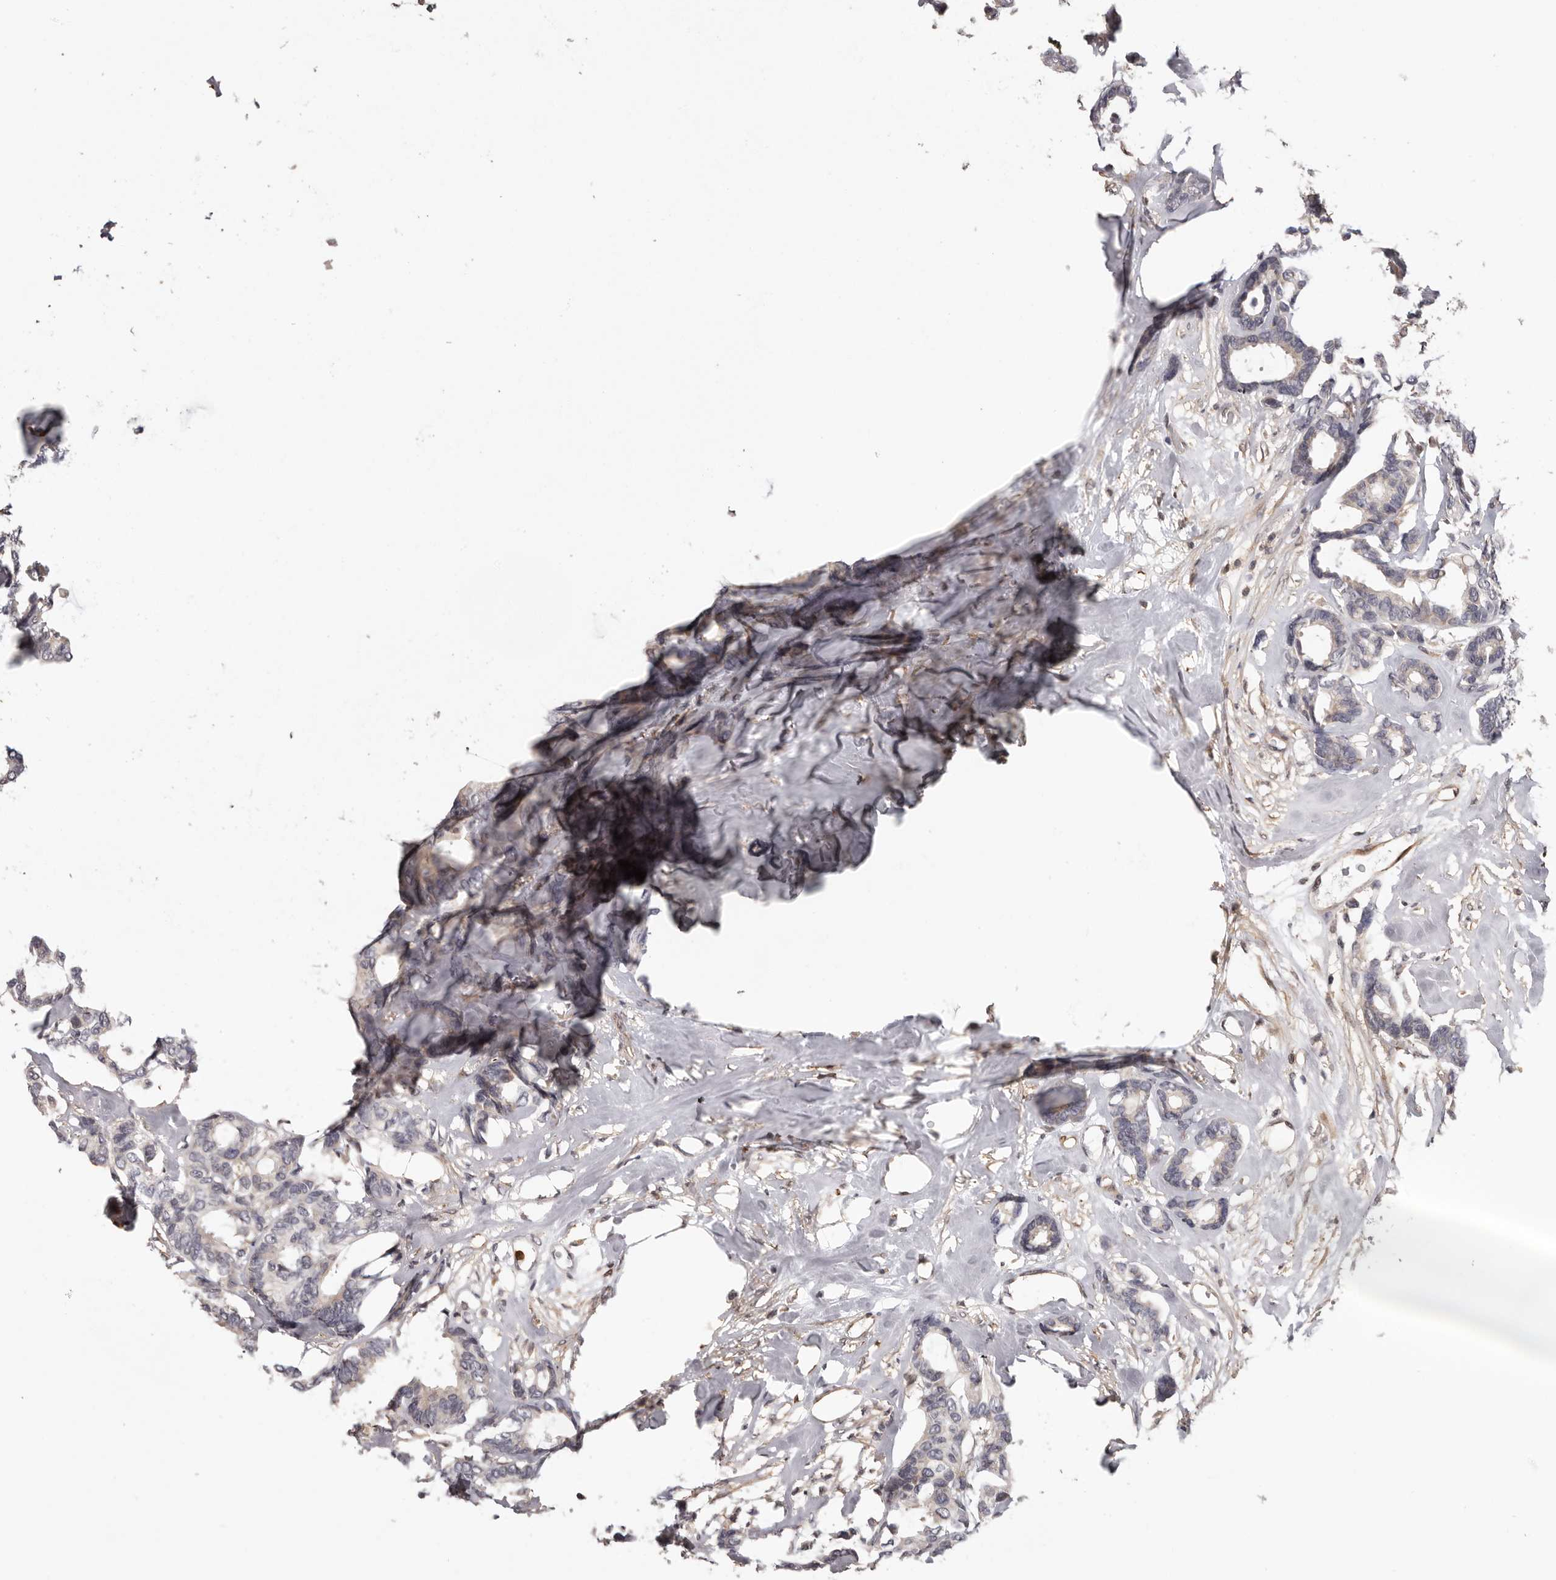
{"staining": {"intensity": "negative", "quantity": "none", "location": "none"}, "tissue": "breast cancer", "cell_type": "Tumor cells", "image_type": "cancer", "snomed": [{"axis": "morphology", "description": "Duct carcinoma"}, {"axis": "topography", "description": "Breast"}], "caption": "High magnification brightfield microscopy of invasive ductal carcinoma (breast) stained with DAB (brown) and counterstained with hematoxylin (blue): tumor cells show no significant positivity.", "gene": "PRR12", "patient": {"sex": "female", "age": 87}}